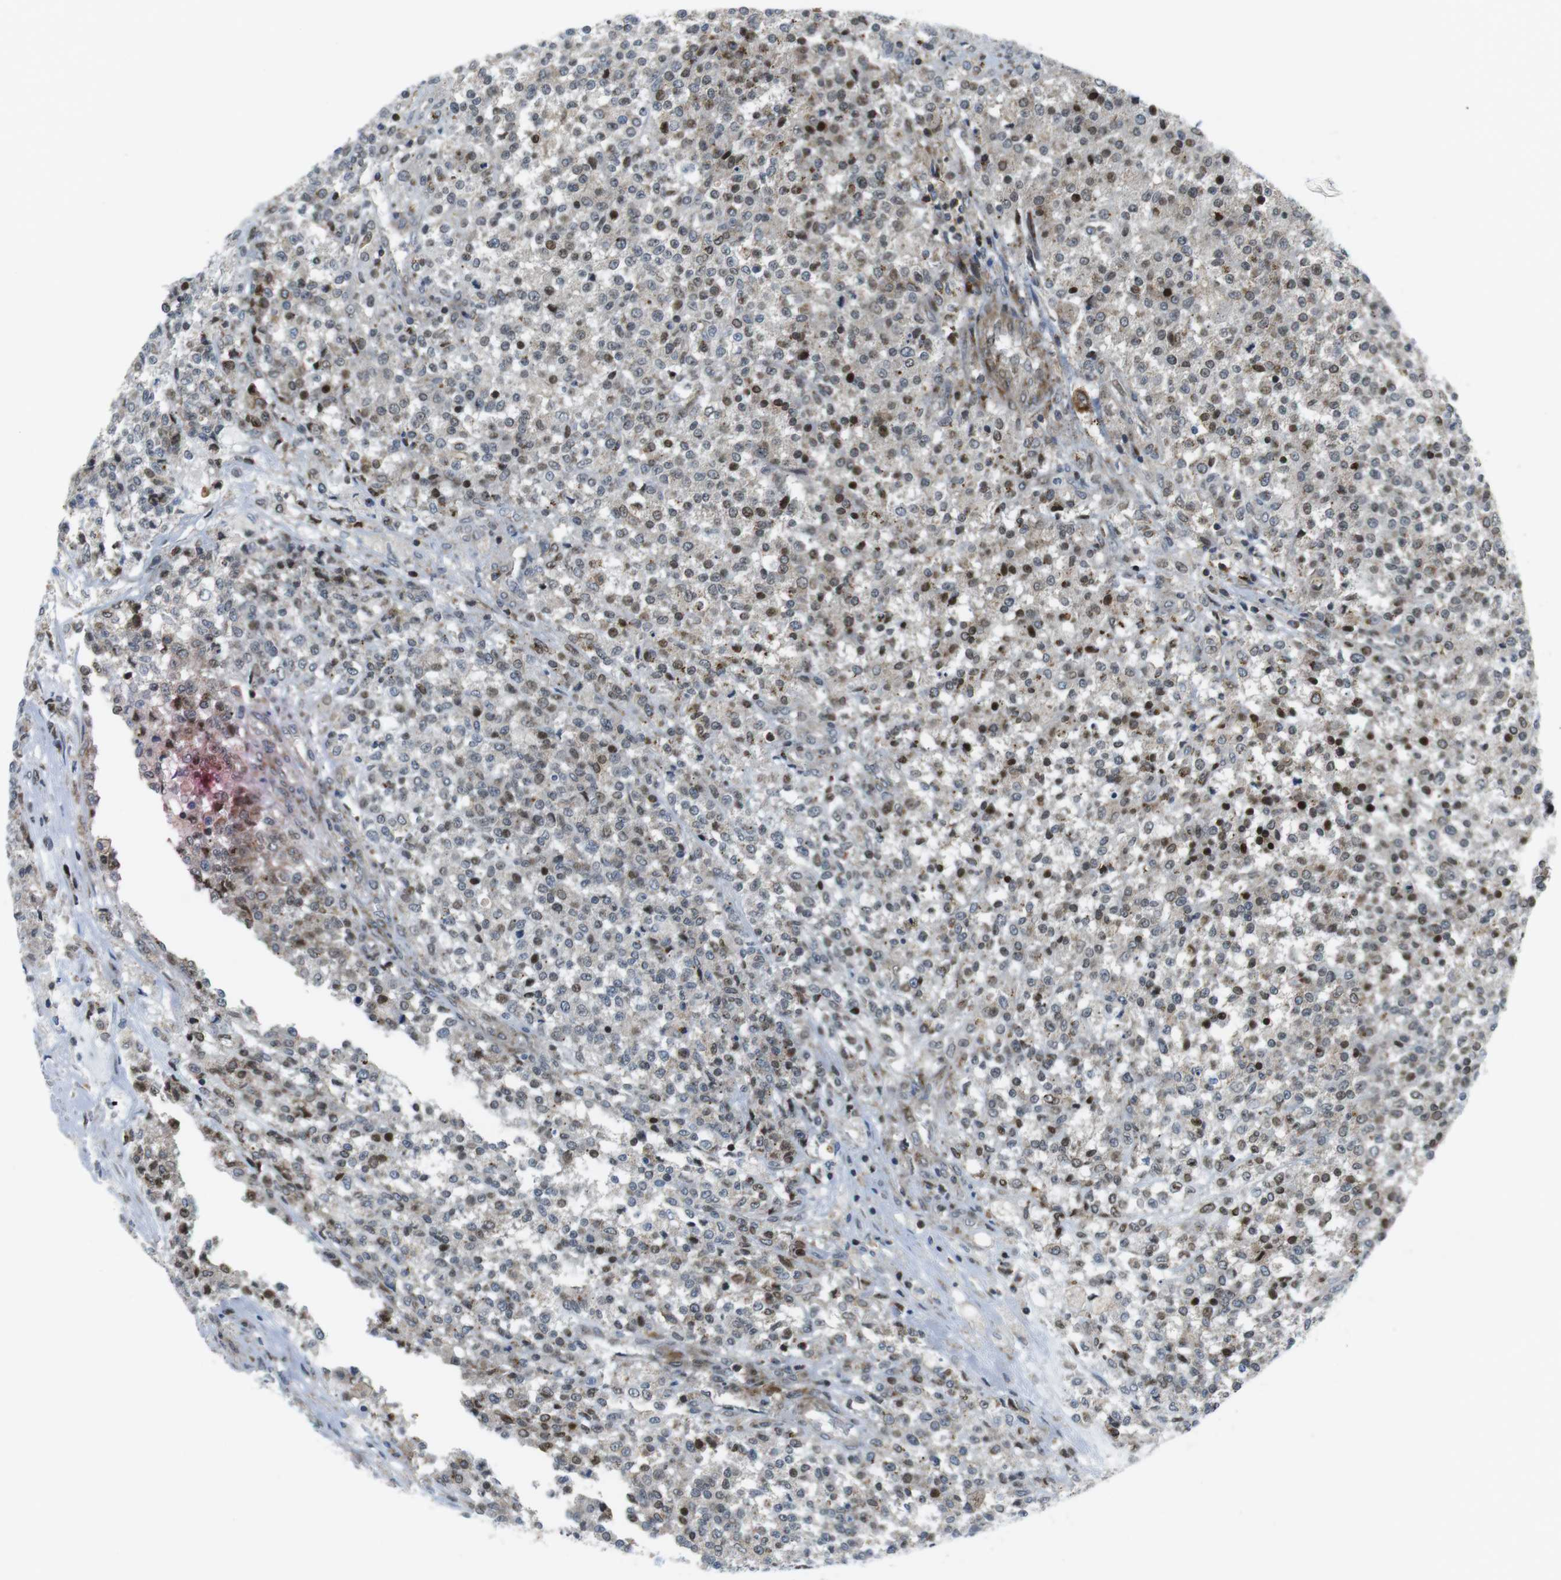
{"staining": {"intensity": "weak", "quantity": "25%-75%", "location": "cytoplasmic/membranous,nuclear"}, "tissue": "testis cancer", "cell_type": "Tumor cells", "image_type": "cancer", "snomed": [{"axis": "morphology", "description": "Seminoma, NOS"}, {"axis": "topography", "description": "Testis"}], "caption": "Immunohistochemical staining of human testis cancer demonstrates low levels of weak cytoplasmic/membranous and nuclear positivity in about 25%-75% of tumor cells.", "gene": "CUL7", "patient": {"sex": "male", "age": 59}}